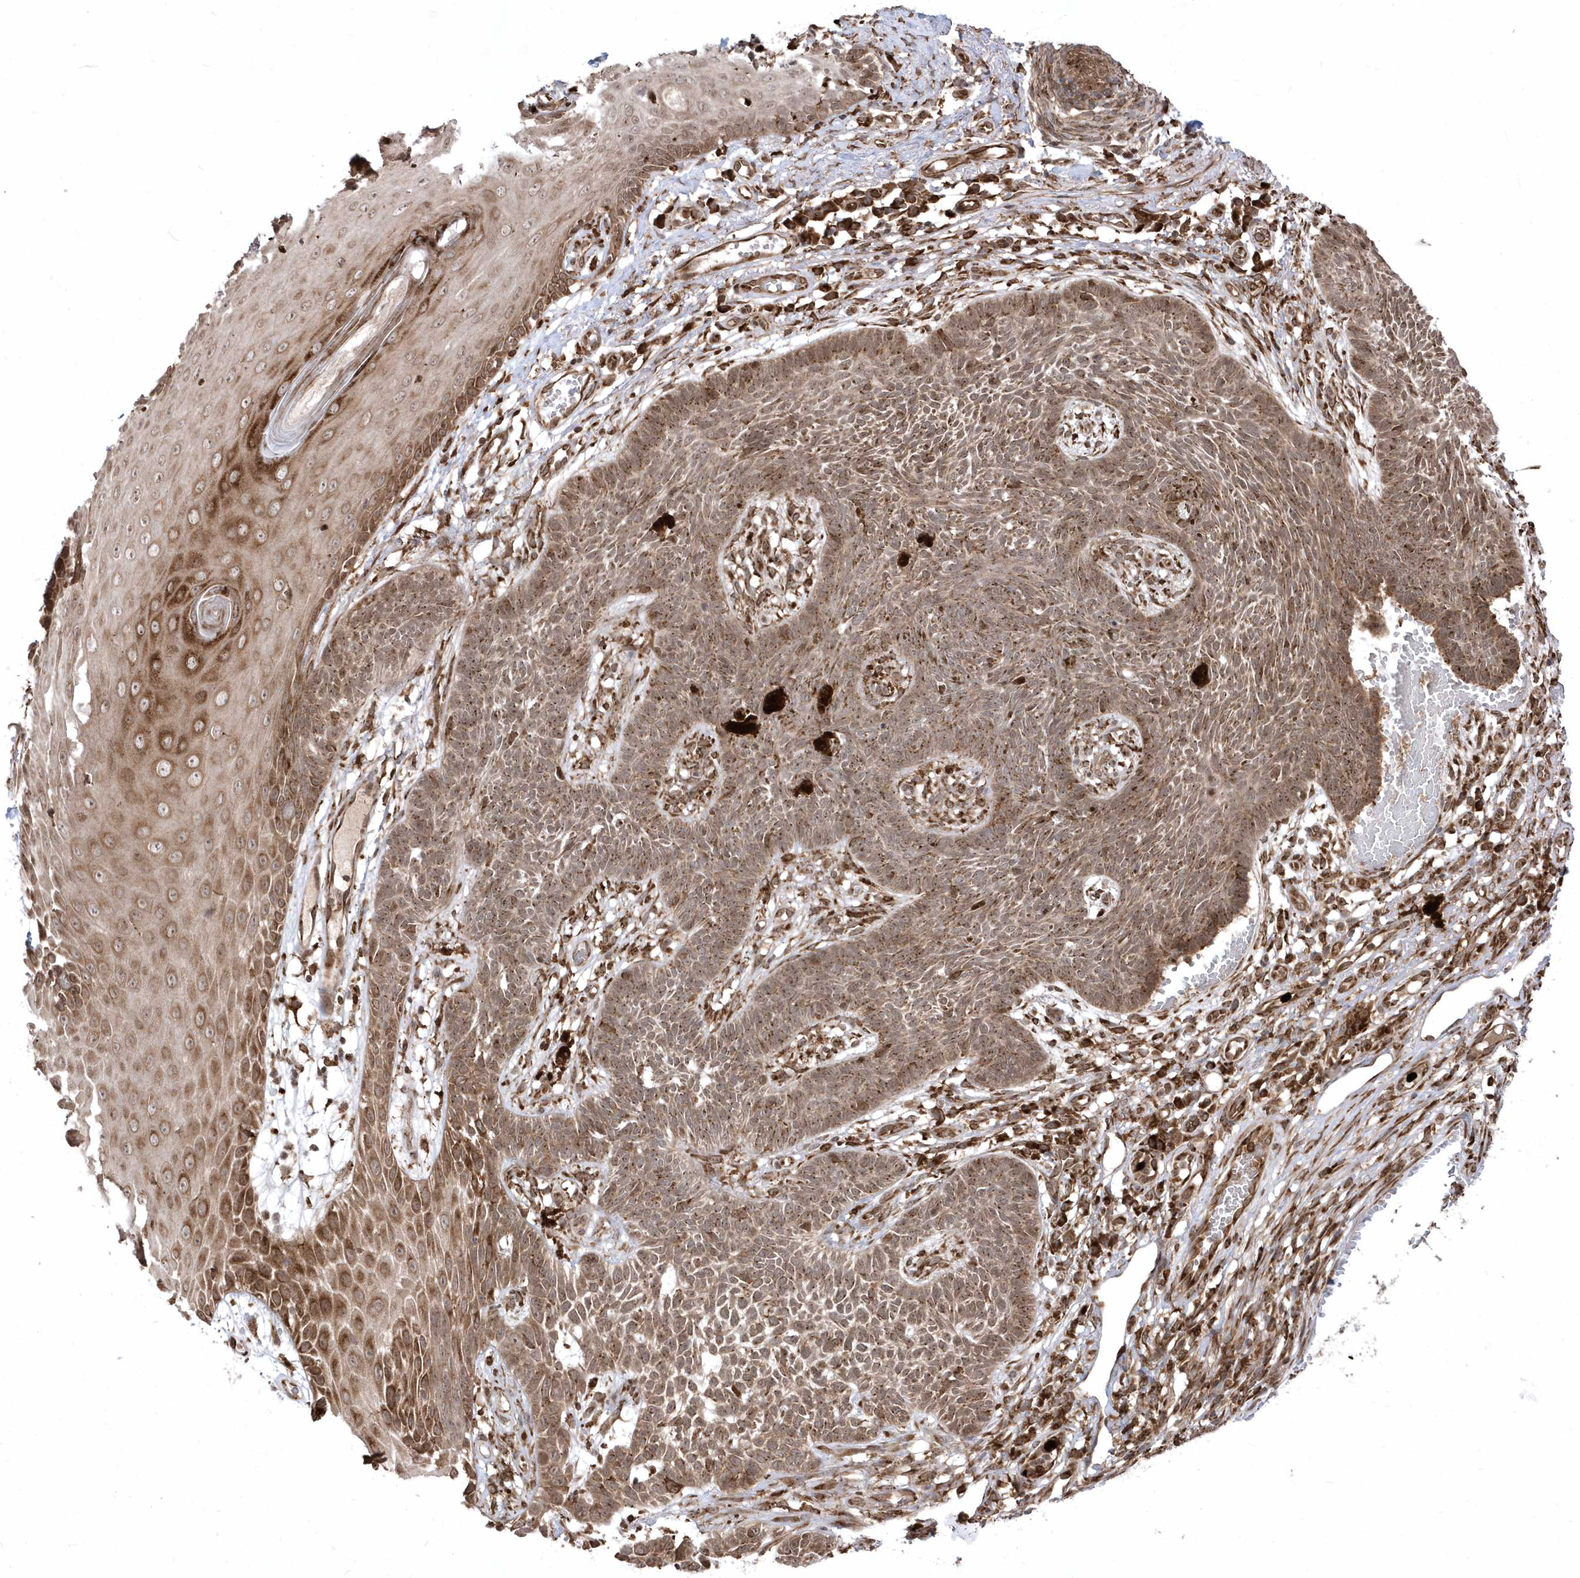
{"staining": {"intensity": "moderate", "quantity": ">75%", "location": "cytoplasmic/membranous"}, "tissue": "skin cancer", "cell_type": "Tumor cells", "image_type": "cancer", "snomed": [{"axis": "morphology", "description": "Basal cell carcinoma"}, {"axis": "topography", "description": "Skin"}], "caption": "Brown immunohistochemical staining in skin cancer (basal cell carcinoma) shows moderate cytoplasmic/membranous positivity in approximately >75% of tumor cells.", "gene": "EPC2", "patient": {"sex": "female", "age": 84}}